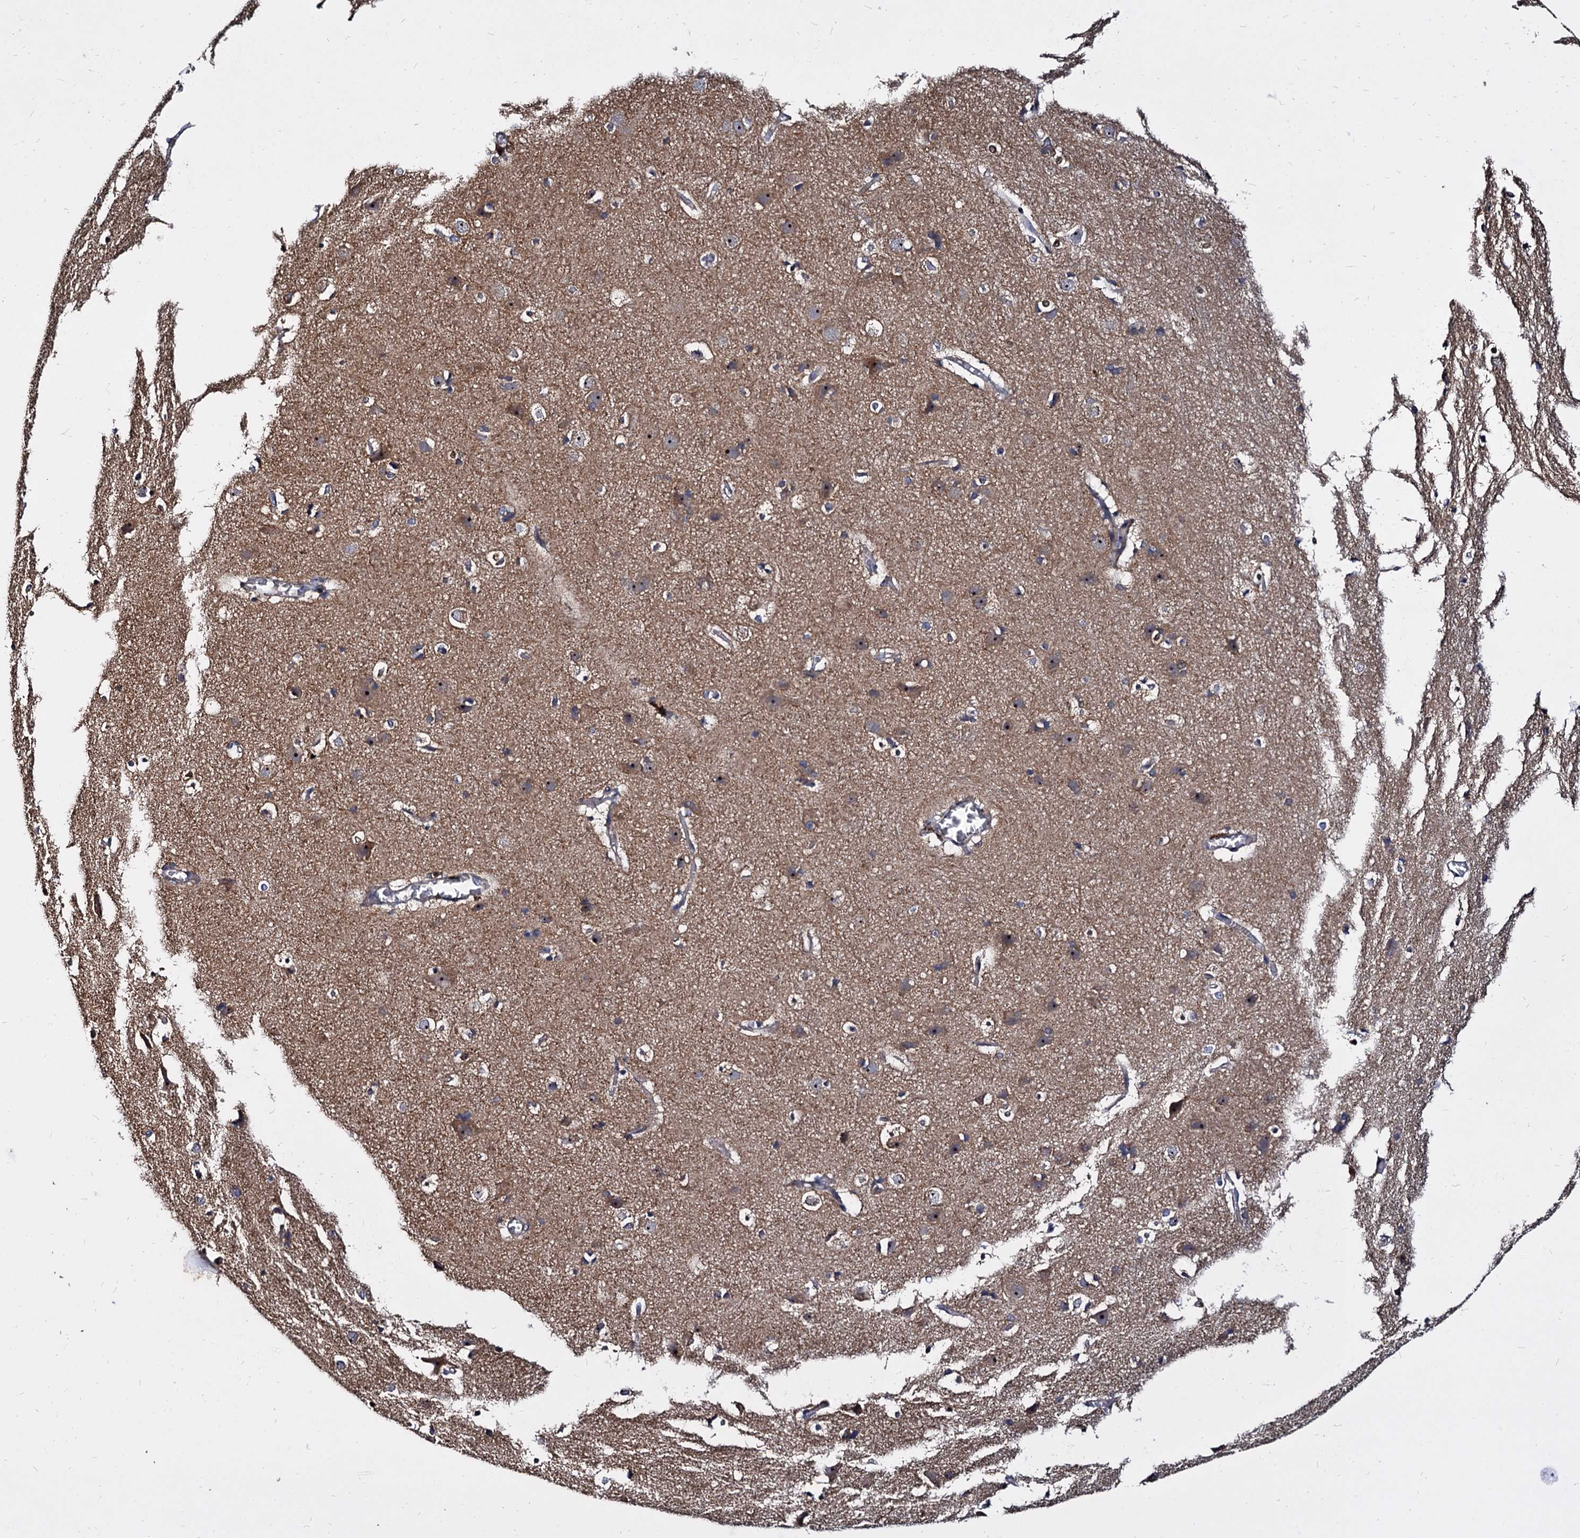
{"staining": {"intensity": "moderate", "quantity": ">75%", "location": "cytoplasmic/membranous"}, "tissue": "cerebral cortex", "cell_type": "Endothelial cells", "image_type": "normal", "snomed": [{"axis": "morphology", "description": "Normal tissue, NOS"}, {"axis": "topography", "description": "Cerebral cortex"}], "caption": "Normal cerebral cortex was stained to show a protein in brown. There is medium levels of moderate cytoplasmic/membranous expression in about >75% of endothelial cells.", "gene": "WWC3", "patient": {"sex": "male", "age": 54}}